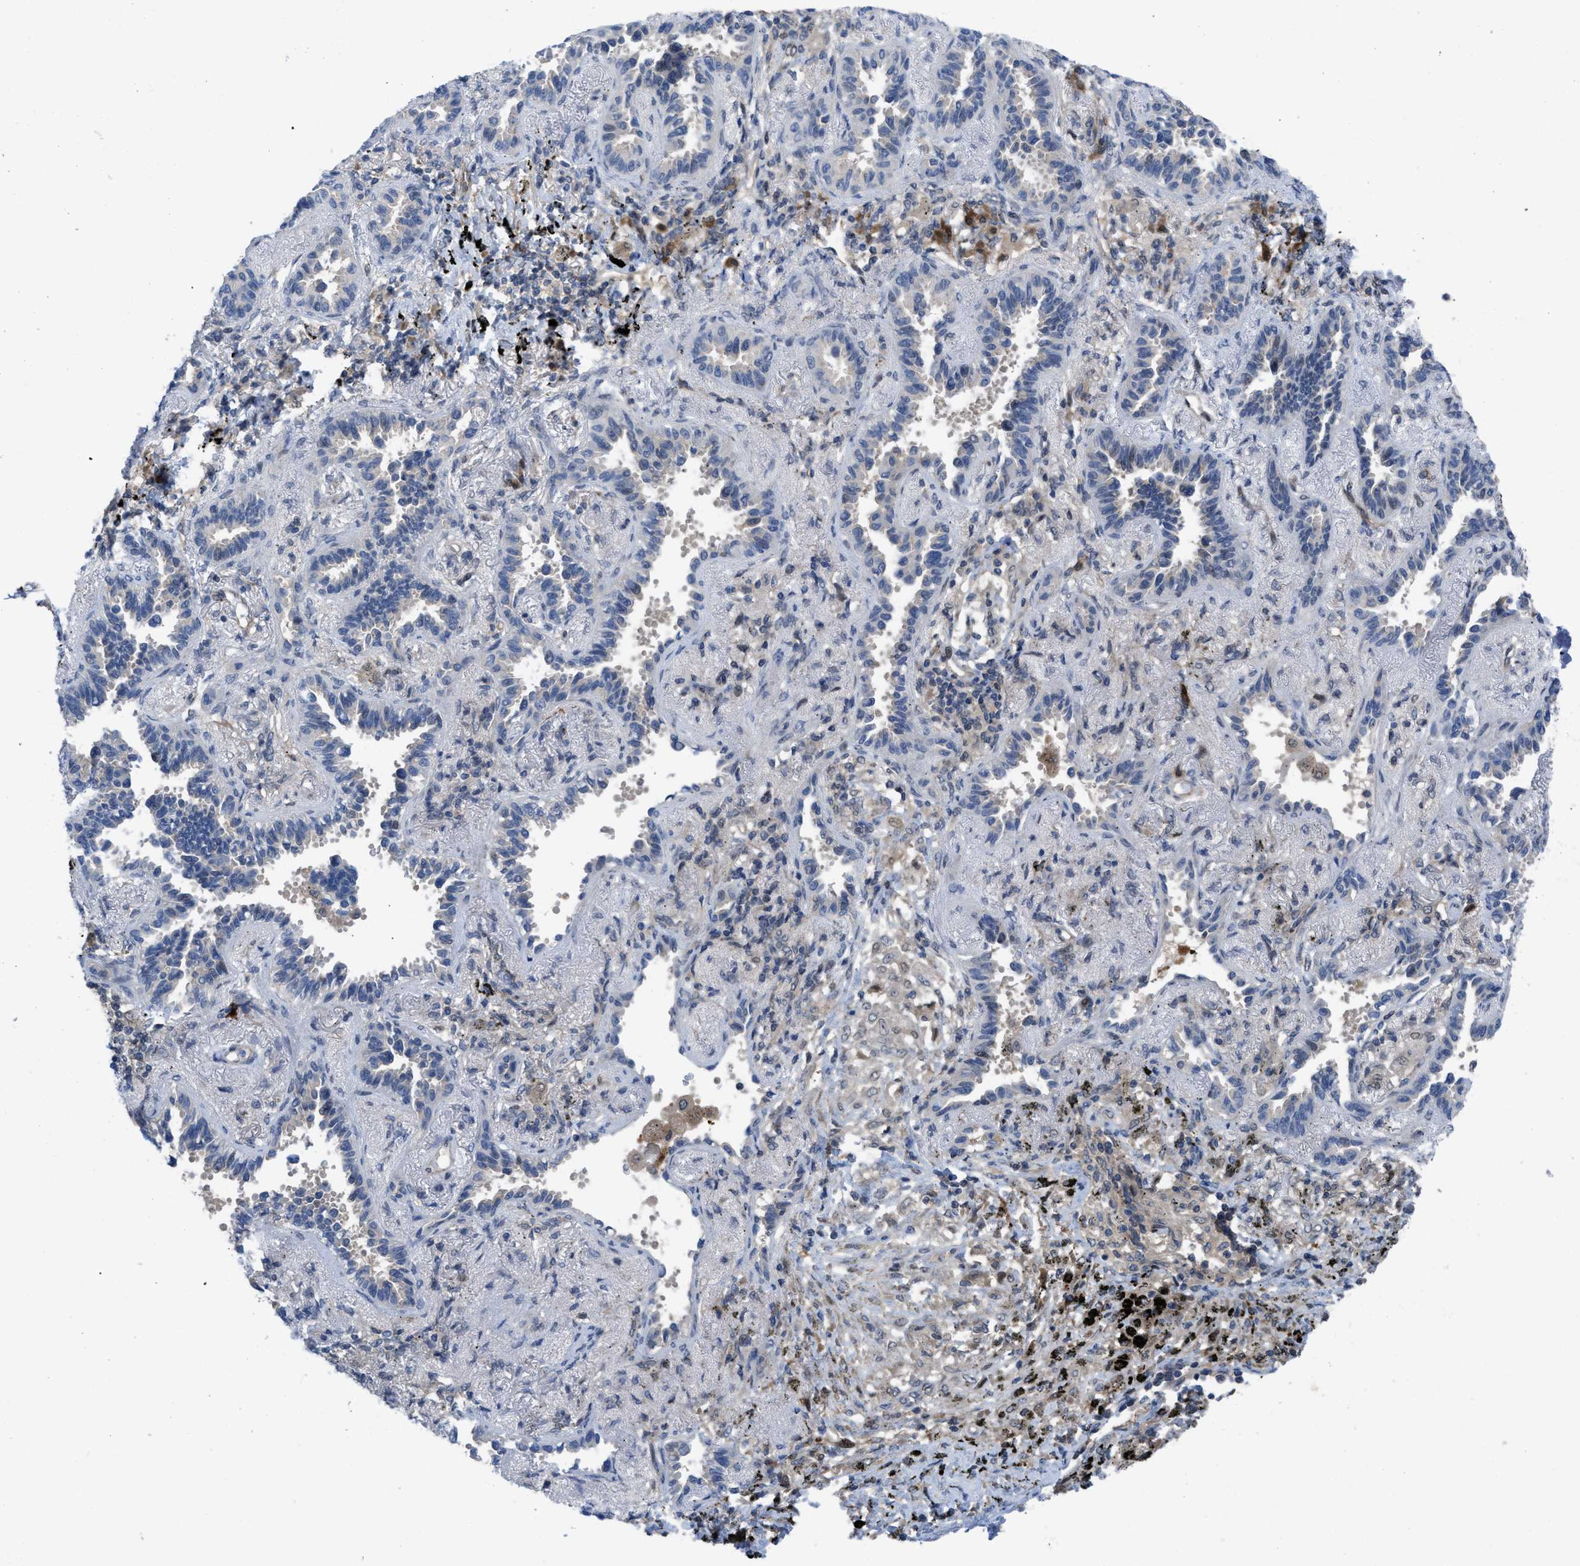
{"staining": {"intensity": "negative", "quantity": "none", "location": "none"}, "tissue": "lung cancer", "cell_type": "Tumor cells", "image_type": "cancer", "snomed": [{"axis": "morphology", "description": "Adenocarcinoma, NOS"}, {"axis": "topography", "description": "Lung"}], "caption": "Lung cancer (adenocarcinoma) stained for a protein using immunohistochemistry (IHC) shows no staining tumor cells.", "gene": "IL17RE", "patient": {"sex": "male", "age": 59}}